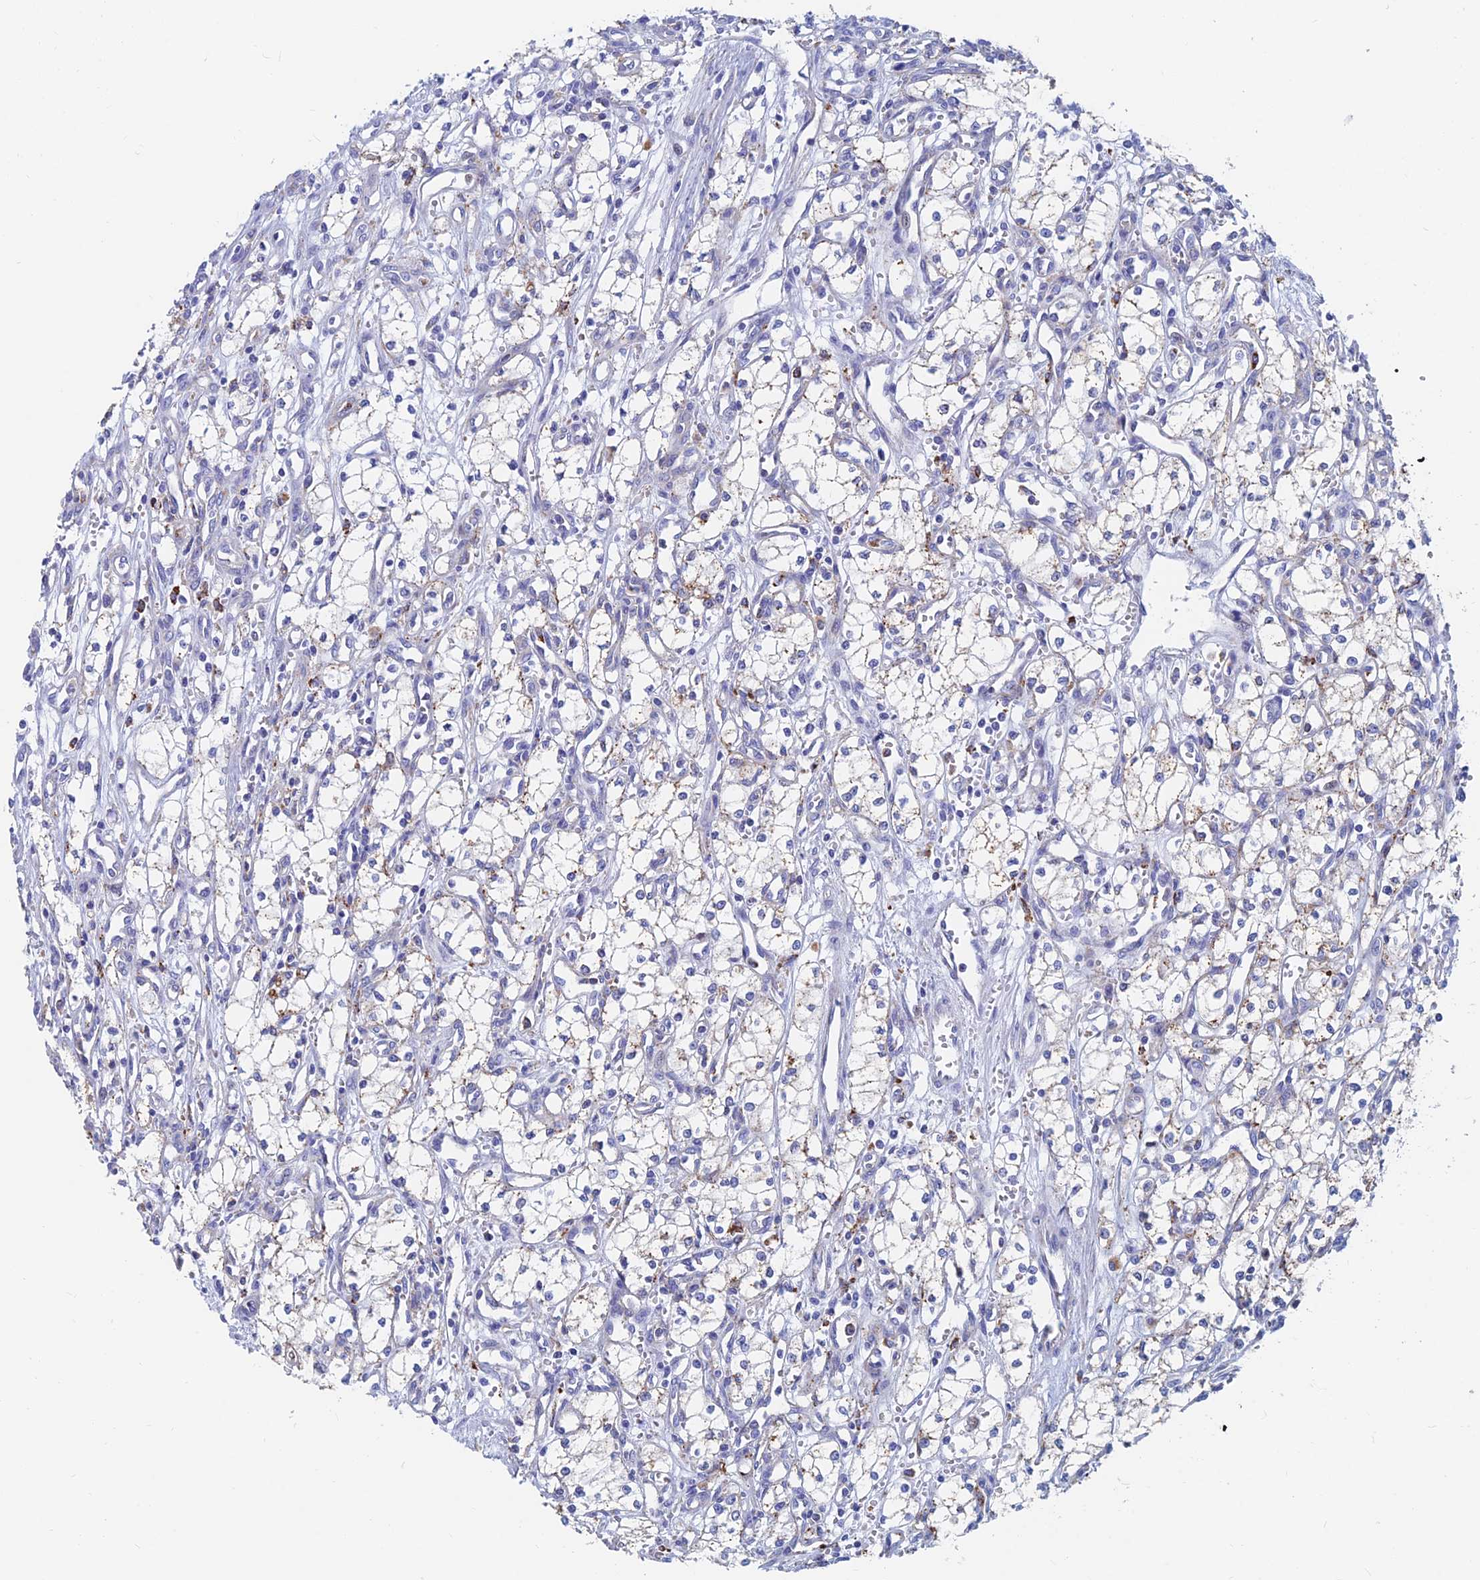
{"staining": {"intensity": "weak", "quantity": "25%-75%", "location": "cytoplasmic/membranous"}, "tissue": "renal cancer", "cell_type": "Tumor cells", "image_type": "cancer", "snomed": [{"axis": "morphology", "description": "Adenocarcinoma, NOS"}, {"axis": "topography", "description": "Kidney"}], "caption": "The image exhibits a brown stain indicating the presence of a protein in the cytoplasmic/membranous of tumor cells in renal adenocarcinoma.", "gene": "SPNS1", "patient": {"sex": "male", "age": 59}}